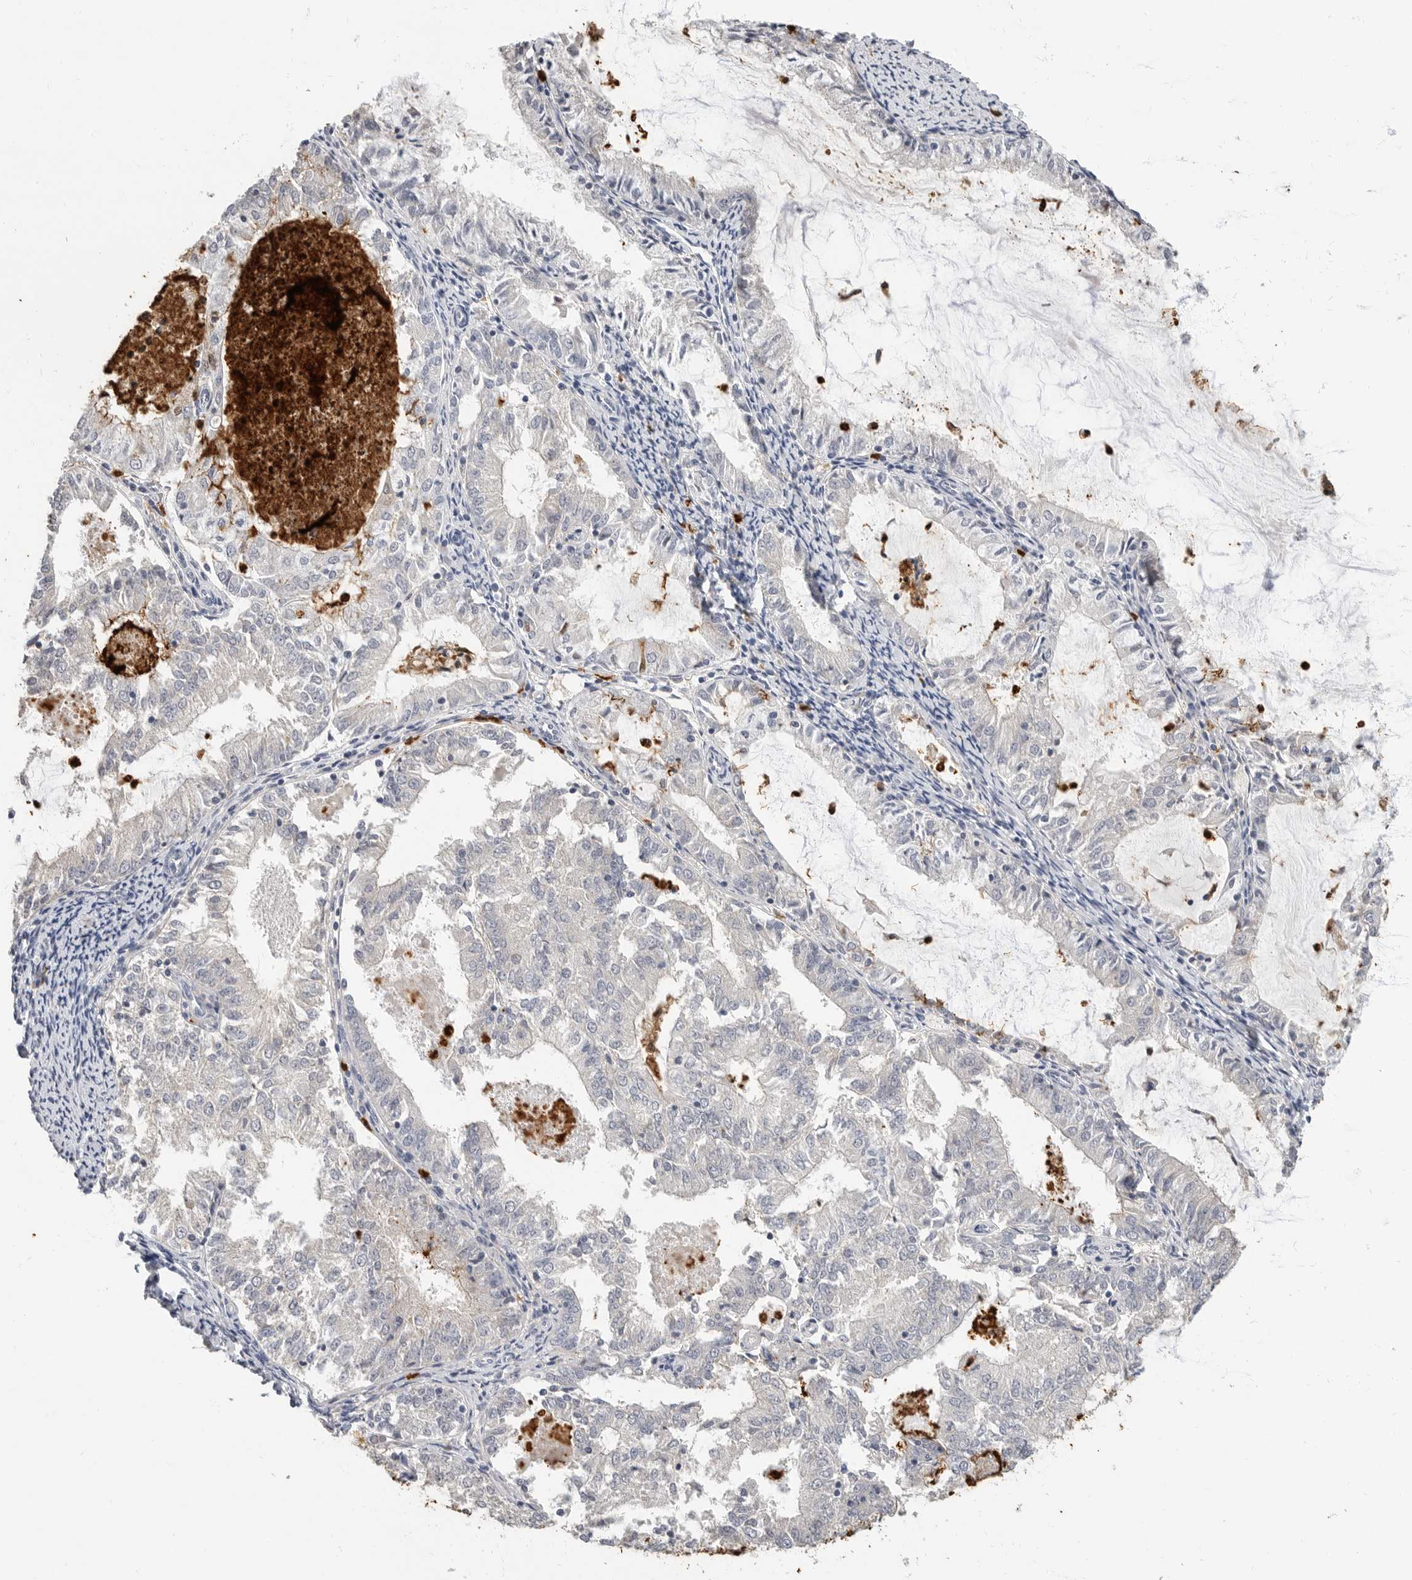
{"staining": {"intensity": "negative", "quantity": "none", "location": "none"}, "tissue": "endometrial cancer", "cell_type": "Tumor cells", "image_type": "cancer", "snomed": [{"axis": "morphology", "description": "Adenocarcinoma, NOS"}, {"axis": "topography", "description": "Endometrium"}], "caption": "This is an IHC micrograph of human endometrial adenocarcinoma. There is no expression in tumor cells.", "gene": "LTBR", "patient": {"sex": "female", "age": 57}}